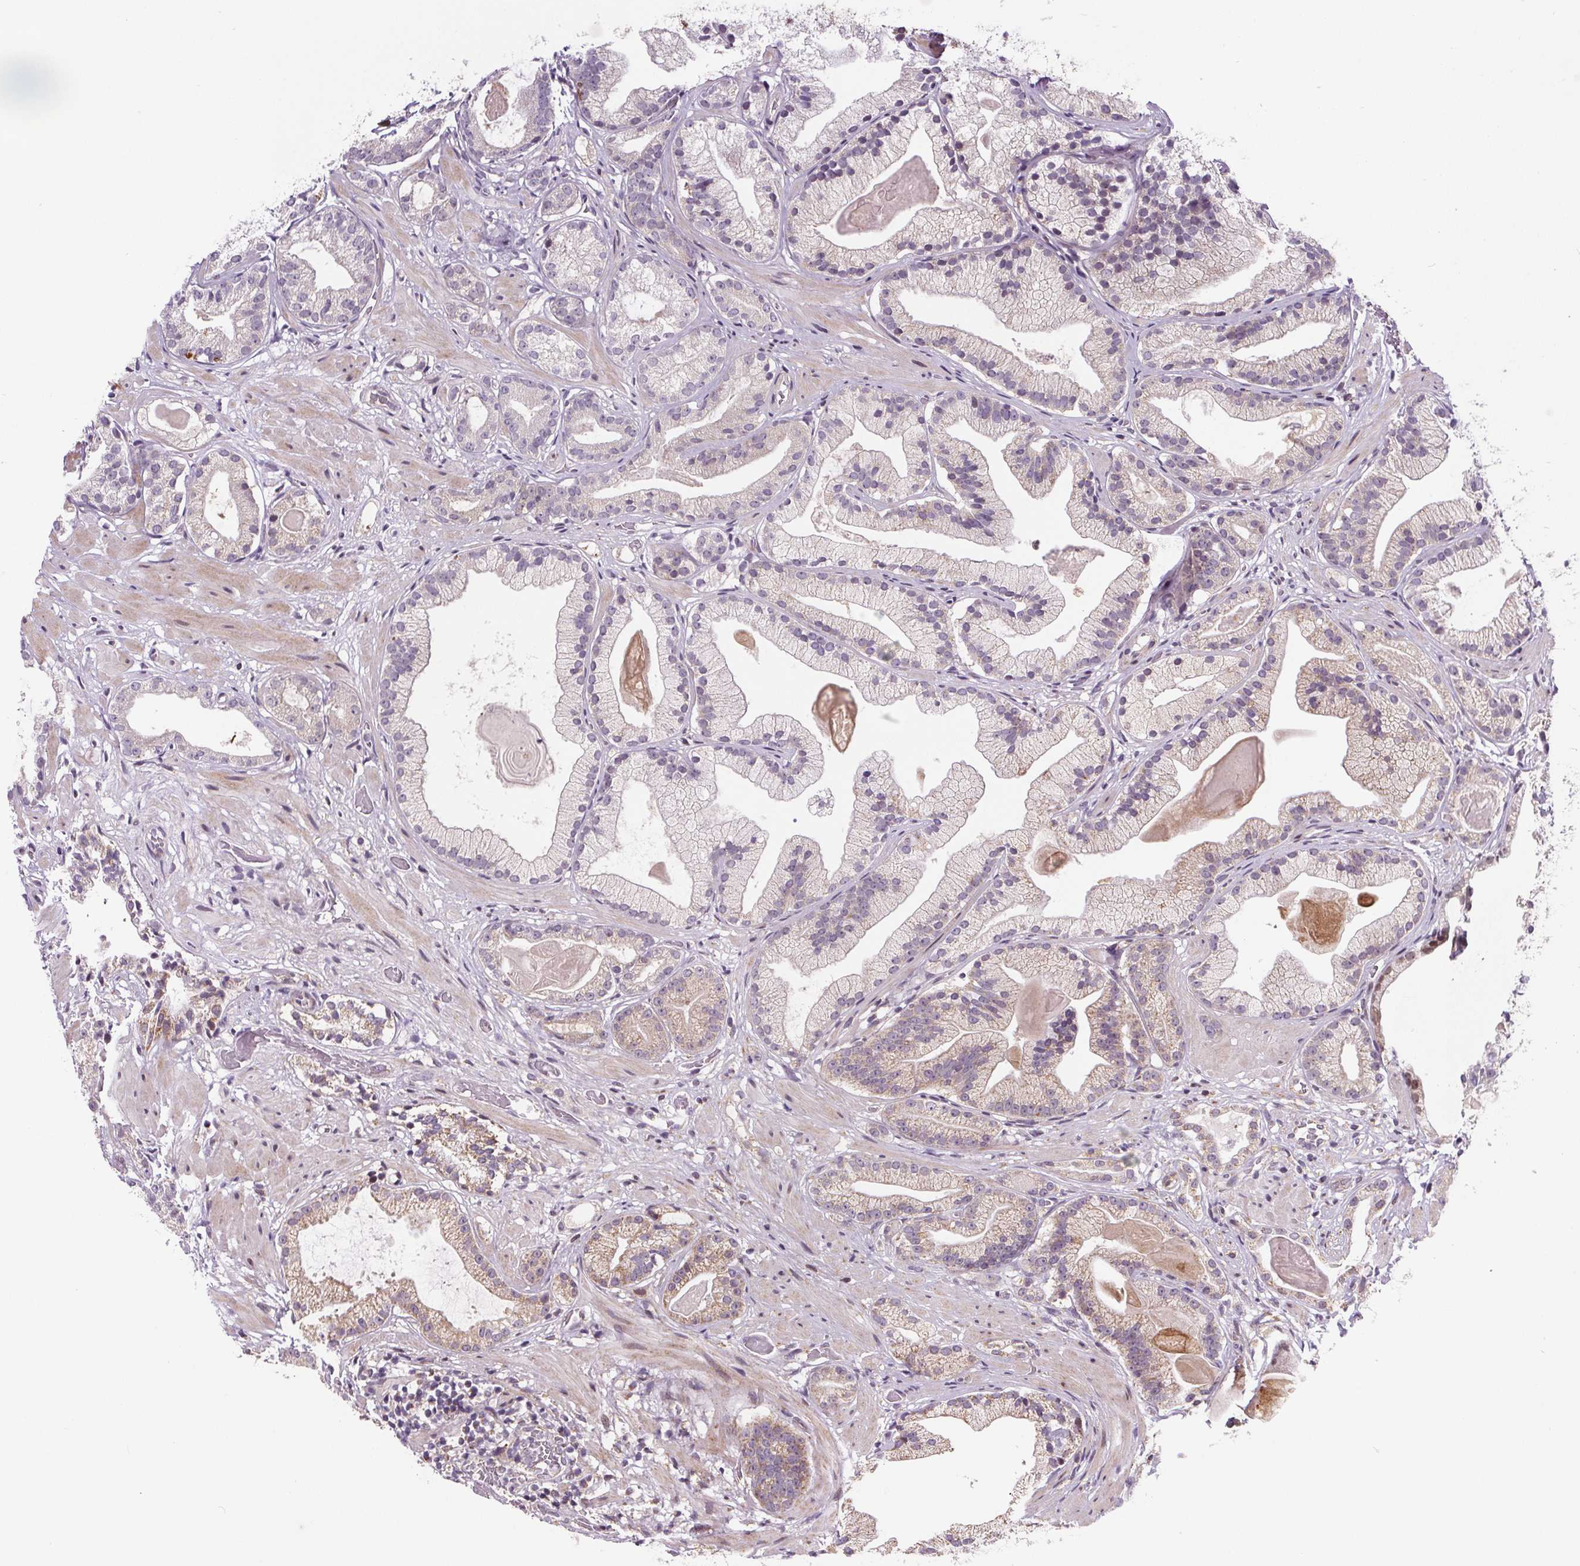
{"staining": {"intensity": "weak", "quantity": "25%-75%", "location": "cytoplasmic/membranous"}, "tissue": "prostate cancer", "cell_type": "Tumor cells", "image_type": "cancer", "snomed": [{"axis": "morphology", "description": "Adenocarcinoma, Low grade"}, {"axis": "topography", "description": "Prostate"}], "caption": "A high-resolution micrograph shows immunohistochemistry (IHC) staining of prostate cancer, which demonstrates weak cytoplasmic/membranous expression in approximately 25%-75% of tumor cells.", "gene": "SUCLA2", "patient": {"sex": "male", "age": 57}}